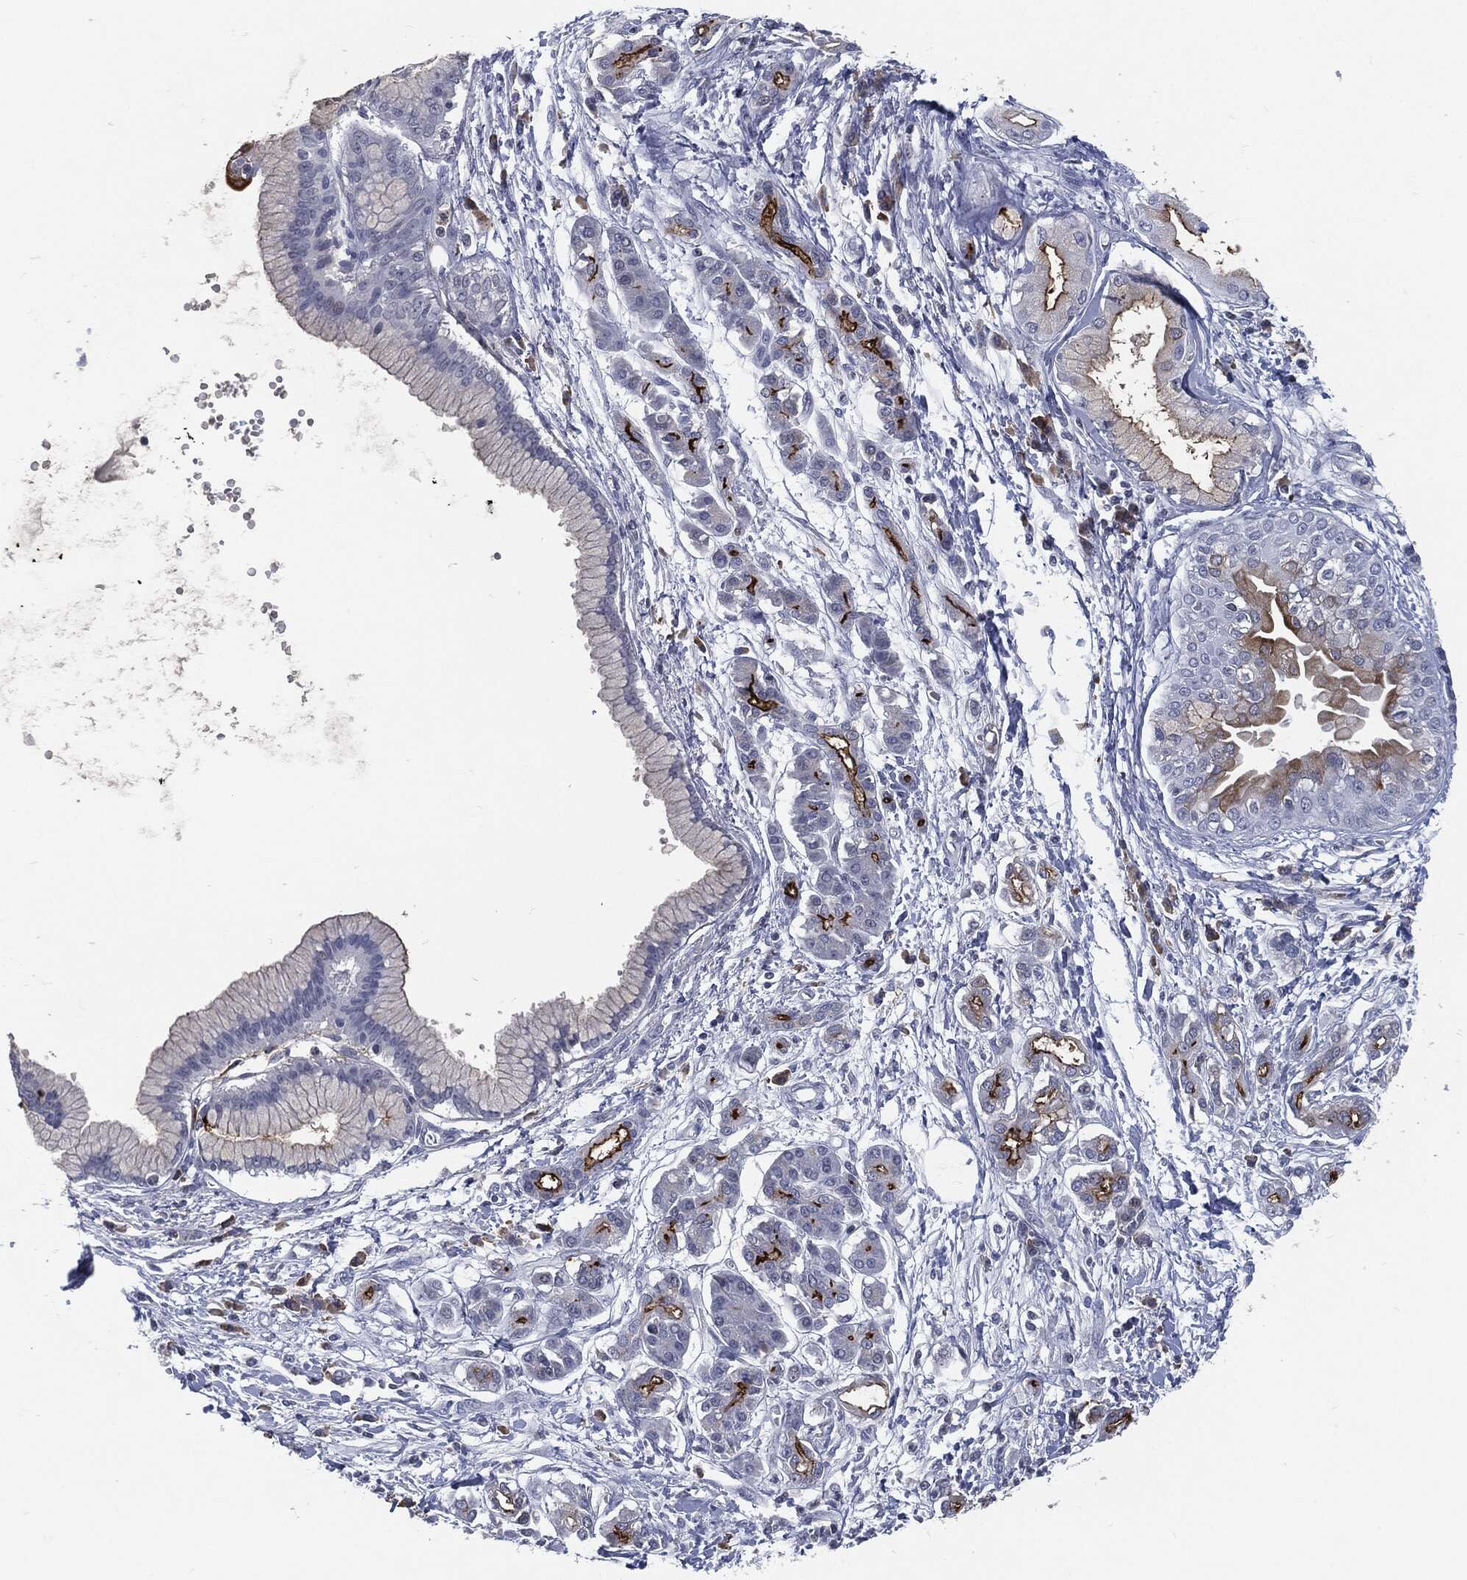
{"staining": {"intensity": "strong", "quantity": "25%-75%", "location": "cytoplasmic/membranous"}, "tissue": "pancreatic cancer", "cell_type": "Tumor cells", "image_type": "cancer", "snomed": [{"axis": "morphology", "description": "Adenocarcinoma, NOS"}, {"axis": "topography", "description": "Pancreas"}], "caption": "Adenocarcinoma (pancreatic) stained with immunohistochemistry demonstrates strong cytoplasmic/membranous staining in approximately 25%-75% of tumor cells. (Stains: DAB in brown, nuclei in blue, Microscopy: brightfield microscopy at high magnification).", "gene": "PROM1", "patient": {"sex": "male", "age": 72}}